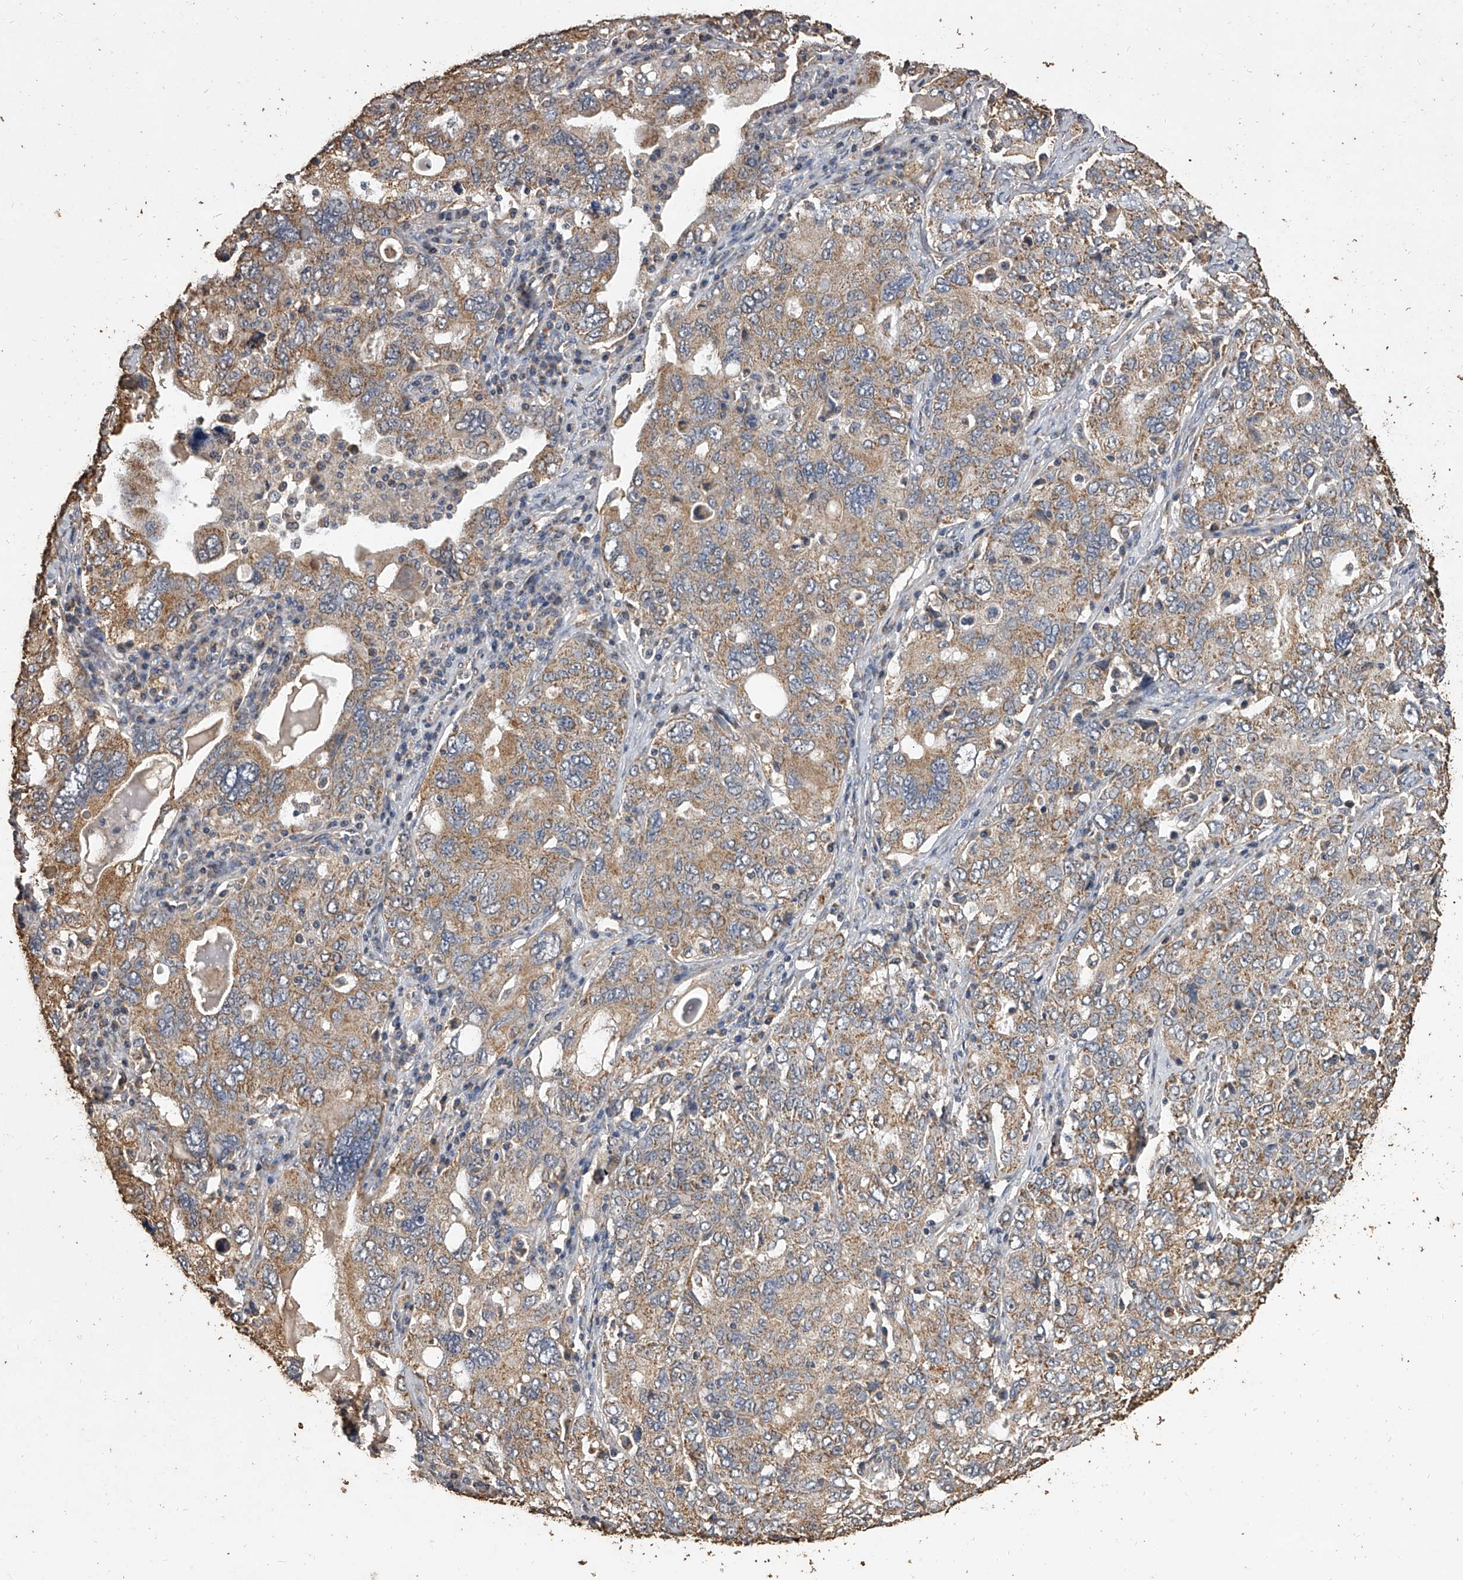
{"staining": {"intensity": "moderate", "quantity": ">75%", "location": "cytoplasmic/membranous"}, "tissue": "ovarian cancer", "cell_type": "Tumor cells", "image_type": "cancer", "snomed": [{"axis": "morphology", "description": "Carcinoma, endometroid"}, {"axis": "topography", "description": "Ovary"}], "caption": "Immunohistochemistry photomicrograph of neoplastic tissue: human ovarian cancer (endometroid carcinoma) stained using immunohistochemistry exhibits medium levels of moderate protein expression localized specifically in the cytoplasmic/membranous of tumor cells, appearing as a cytoplasmic/membranous brown color.", "gene": "MRPL28", "patient": {"sex": "female", "age": 62}}